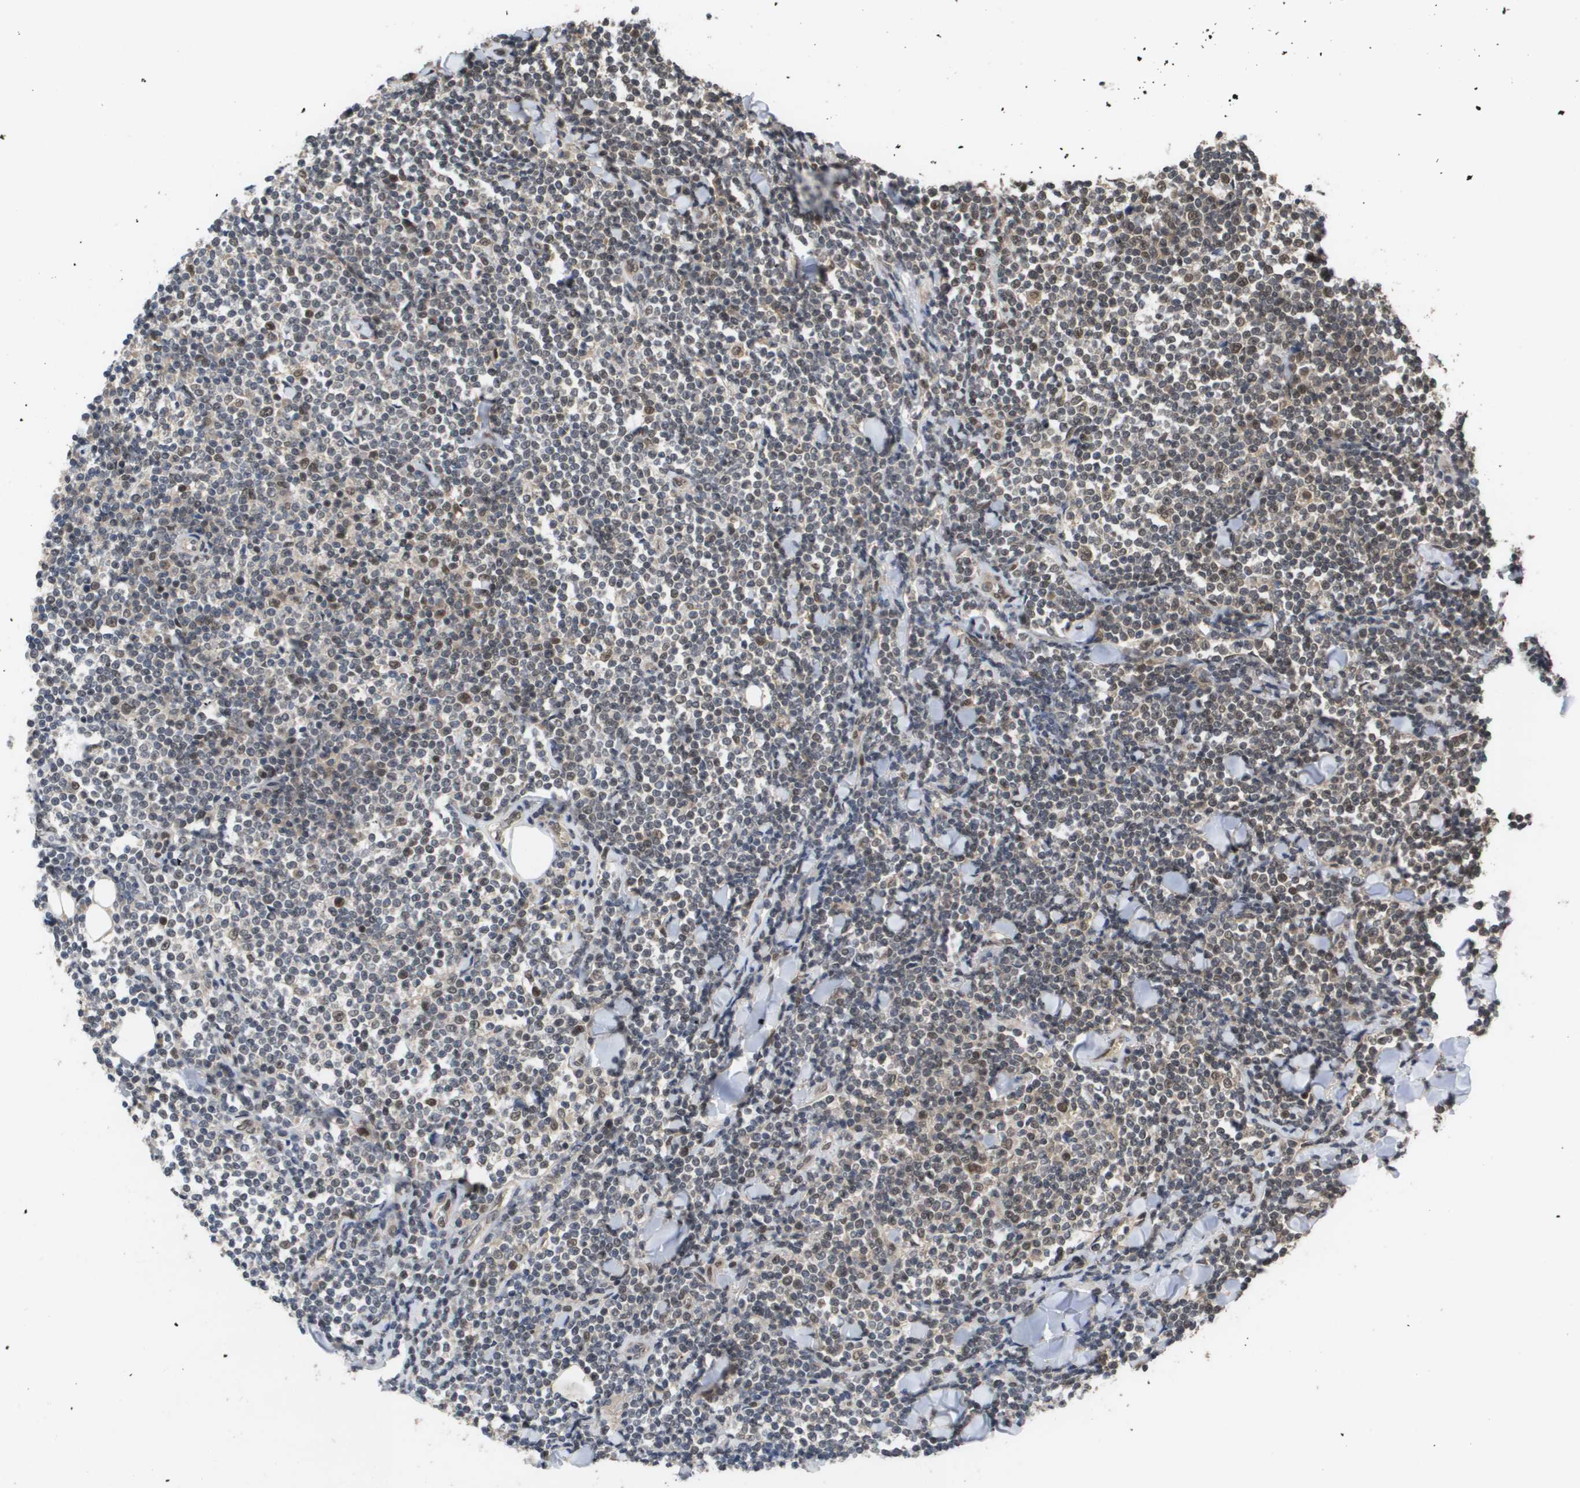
{"staining": {"intensity": "weak", "quantity": "25%-75%", "location": "nuclear"}, "tissue": "lymphoma", "cell_type": "Tumor cells", "image_type": "cancer", "snomed": [{"axis": "morphology", "description": "Malignant lymphoma, non-Hodgkin's type, Low grade"}, {"axis": "topography", "description": "Soft tissue"}], "caption": "This histopathology image exhibits immunohistochemistry (IHC) staining of lymphoma, with low weak nuclear expression in approximately 25%-75% of tumor cells.", "gene": "AMBRA1", "patient": {"sex": "male", "age": 92}}